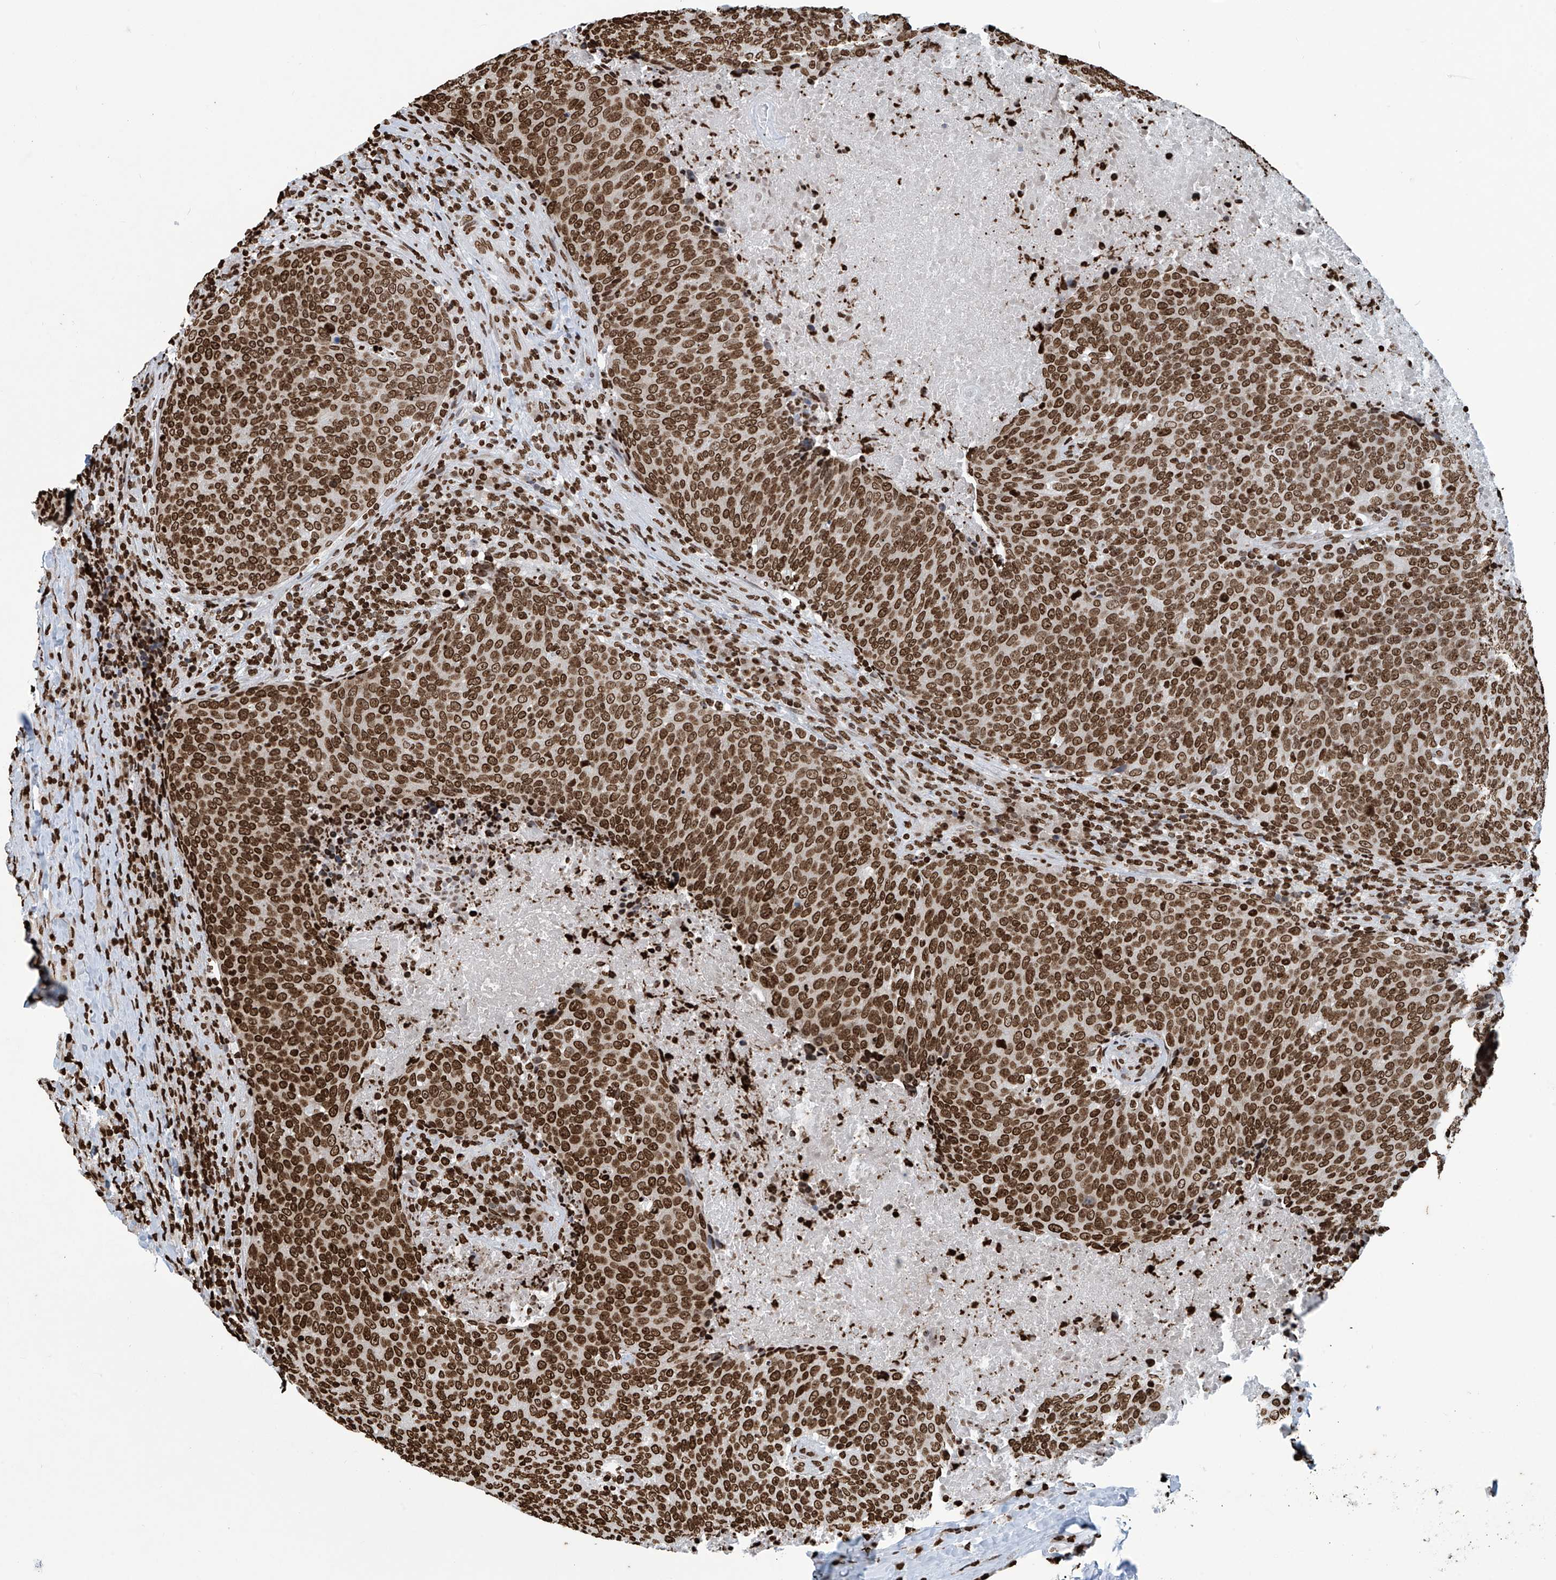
{"staining": {"intensity": "strong", "quantity": ">75%", "location": "nuclear"}, "tissue": "head and neck cancer", "cell_type": "Tumor cells", "image_type": "cancer", "snomed": [{"axis": "morphology", "description": "Squamous cell carcinoma, NOS"}, {"axis": "morphology", "description": "Squamous cell carcinoma, metastatic, NOS"}, {"axis": "topography", "description": "Lymph node"}, {"axis": "topography", "description": "Head-Neck"}], "caption": "Tumor cells display high levels of strong nuclear positivity in about >75% of cells in human metastatic squamous cell carcinoma (head and neck).", "gene": "DPPA2", "patient": {"sex": "male", "age": 62}}